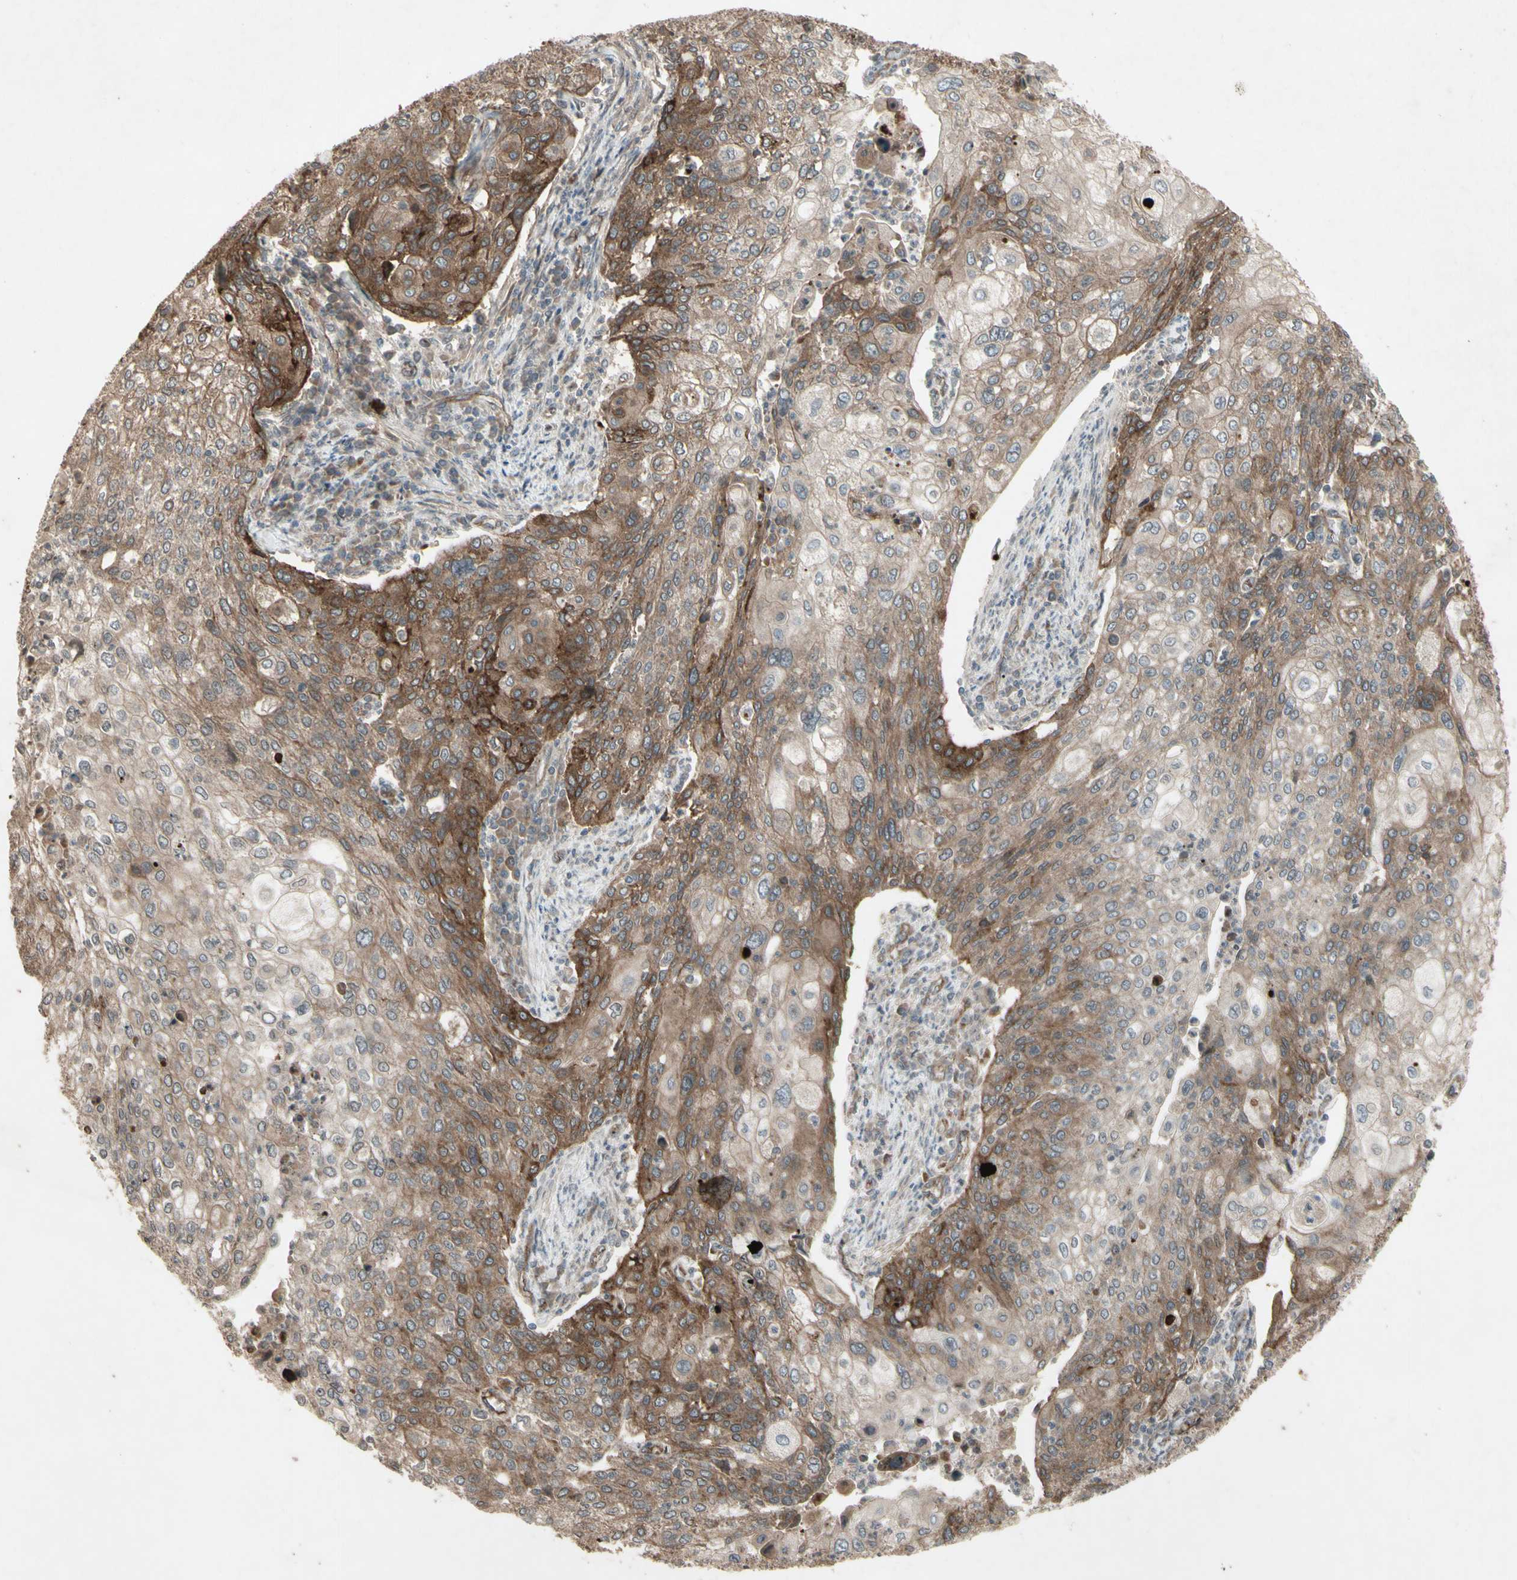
{"staining": {"intensity": "strong", "quantity": "<25%", "location": "cytoplasmic/membranous"}, "tissue": "cervical cancer", "cell_type": "Tumor cells", "image_type": "cancer", "snomed": [{"axis": "morphology", "description": "Squamous cell carcinoma, NOS"}, {"axis": "topography", "description": "Cervix"}], "caption": "IHC of cervical cancer shows medium levels of strong cytoplasmic/membranous expression in about <25% of tumor cells.", "gene": "JAG1", "patient": {"sex": "female", "age": 40}}